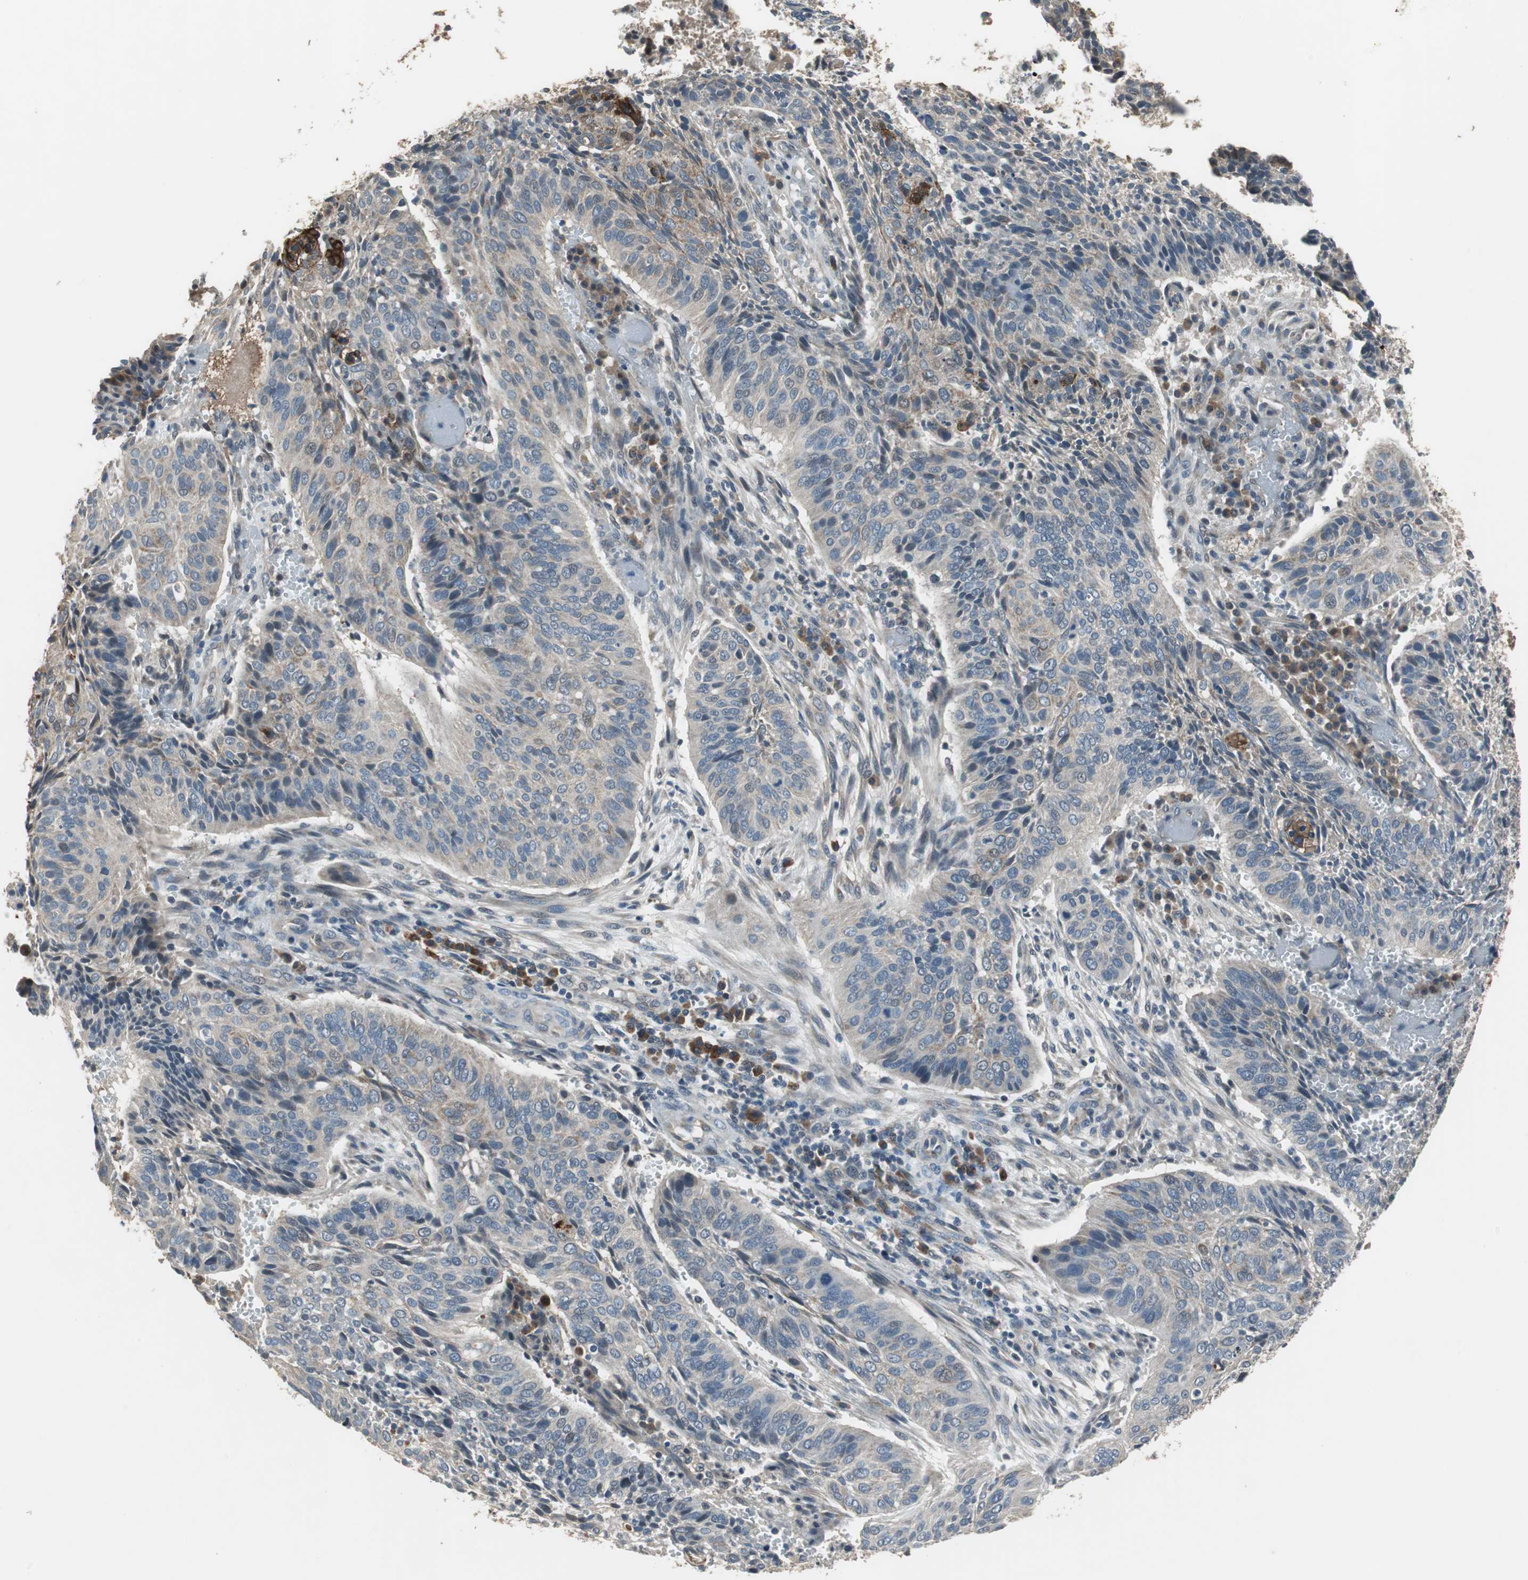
{"staining": {"intensity": "negative", "quantity": "none", "location": "none"}, "tissue": "cervical cancer", "cell_type": "Tumor cells", "image_type": "cancer", "snomed": [{"axis": "morphology", "description": "Squamous cell carcinoma, NOS"}, {"axis": "topography", "description": "Cervix"}], "caption": "The photomicrograph demonstrates no significant staining in tumor cells of cervical cancer (squamous cell carcinoma). (DAB (3,3'-diaminobenzidine) immunohistochemistry (IHC), high magnification).", "gene": "PI4KB", "patient": {"sex": "female", "age": 39}}